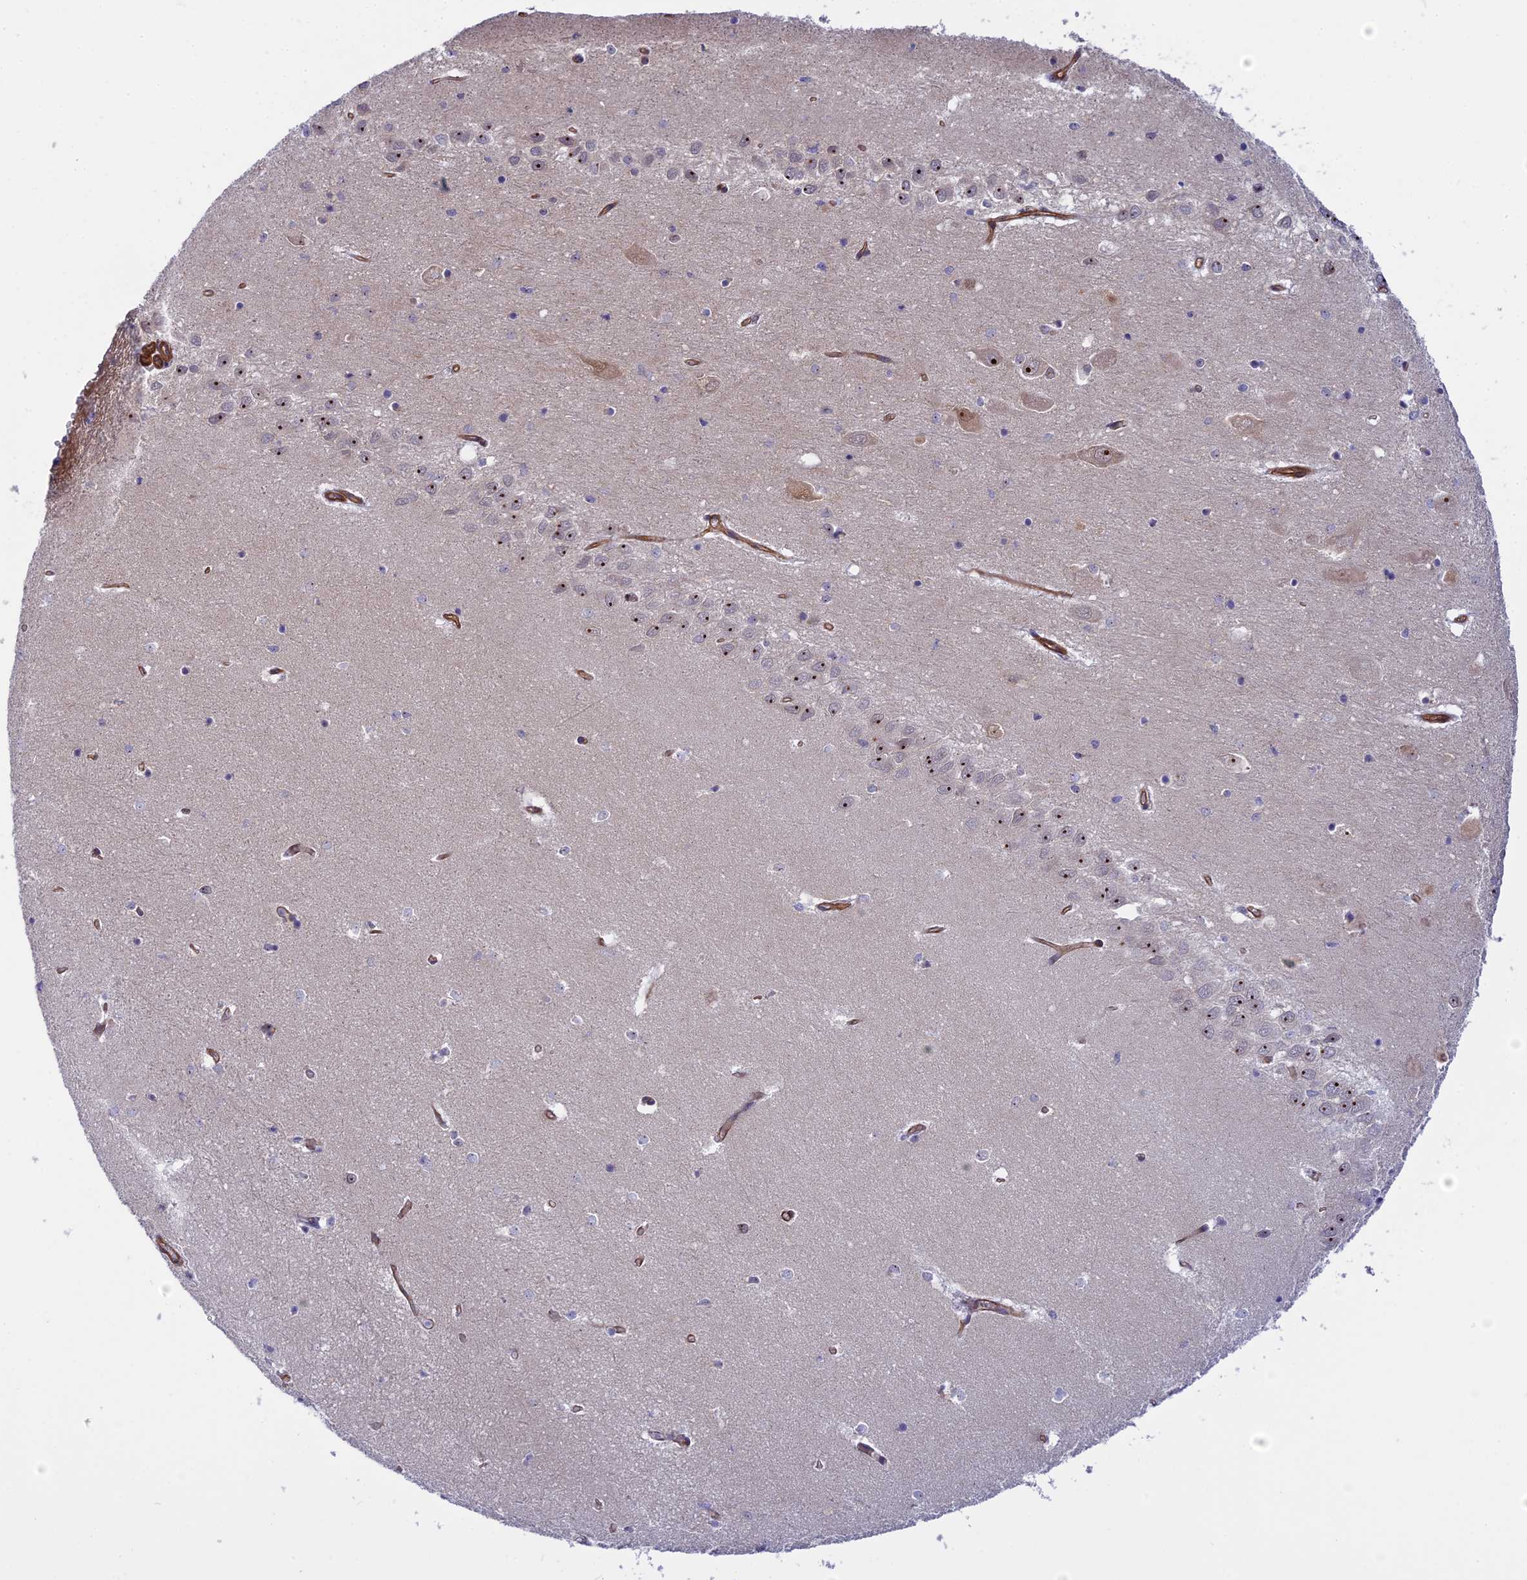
{"staining": {"intensity": "negative", "quantity": "none", "location": "none"}, "tissue": "hippocampus", "cell_type": "Glial cells", "image_type": "normal", "snomed": [{"axis": "morphology", "description": "Normal tissue, NOS"}, {"axis": "topography", "description": "Hippocampus"}], "caption": "DAB (3,3'-diaminobenzidine) immunohistochemical staining of normal hippocampus demonstrates no significant positivity in glial cells.", "gene": "DBNDD1", "patient": {"sex": "female", "age": 64}}